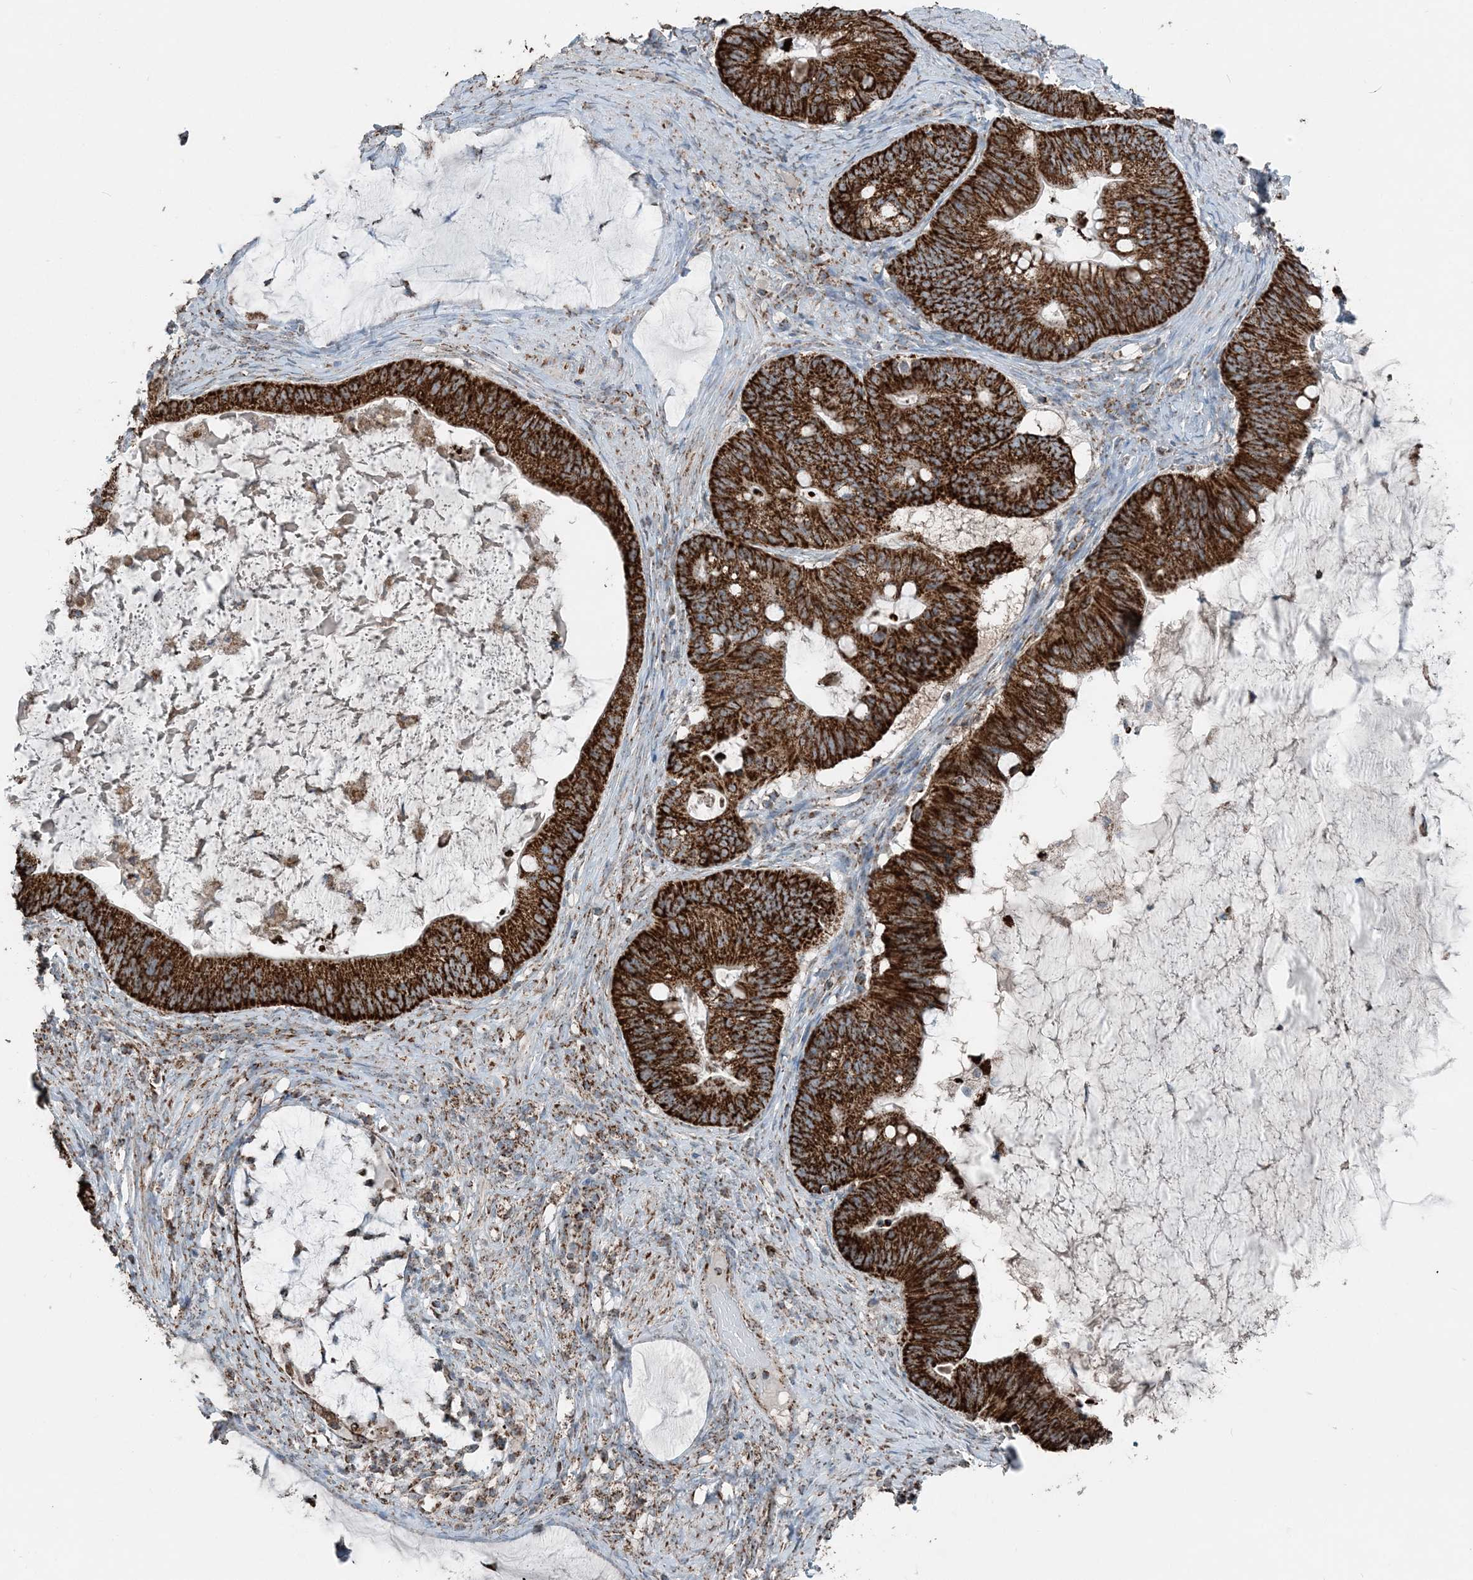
{"staining": {"intensity": "strong", "quantity": ">75%", "location": "cytoplasmic/membranous"}, "tissue": "ovarian cancer", "cell_type": "Tumor cells", "image_type": "cancer", "snomed": [{"axis": "morphology", "description": "Cystadenocarcinoma, mucinous, NOS"}, {"axis": "topography", "description": "Ovary"}], "caption": "Brown immunohistochemical staining in human mucinous cystadenocarcinoma (ovarian) shows strong cytoplasmic/membranous staining in about >75% of tumor cells.", "gene": "SUCLG1", "patient": {"sex": "female", "age": 61}}